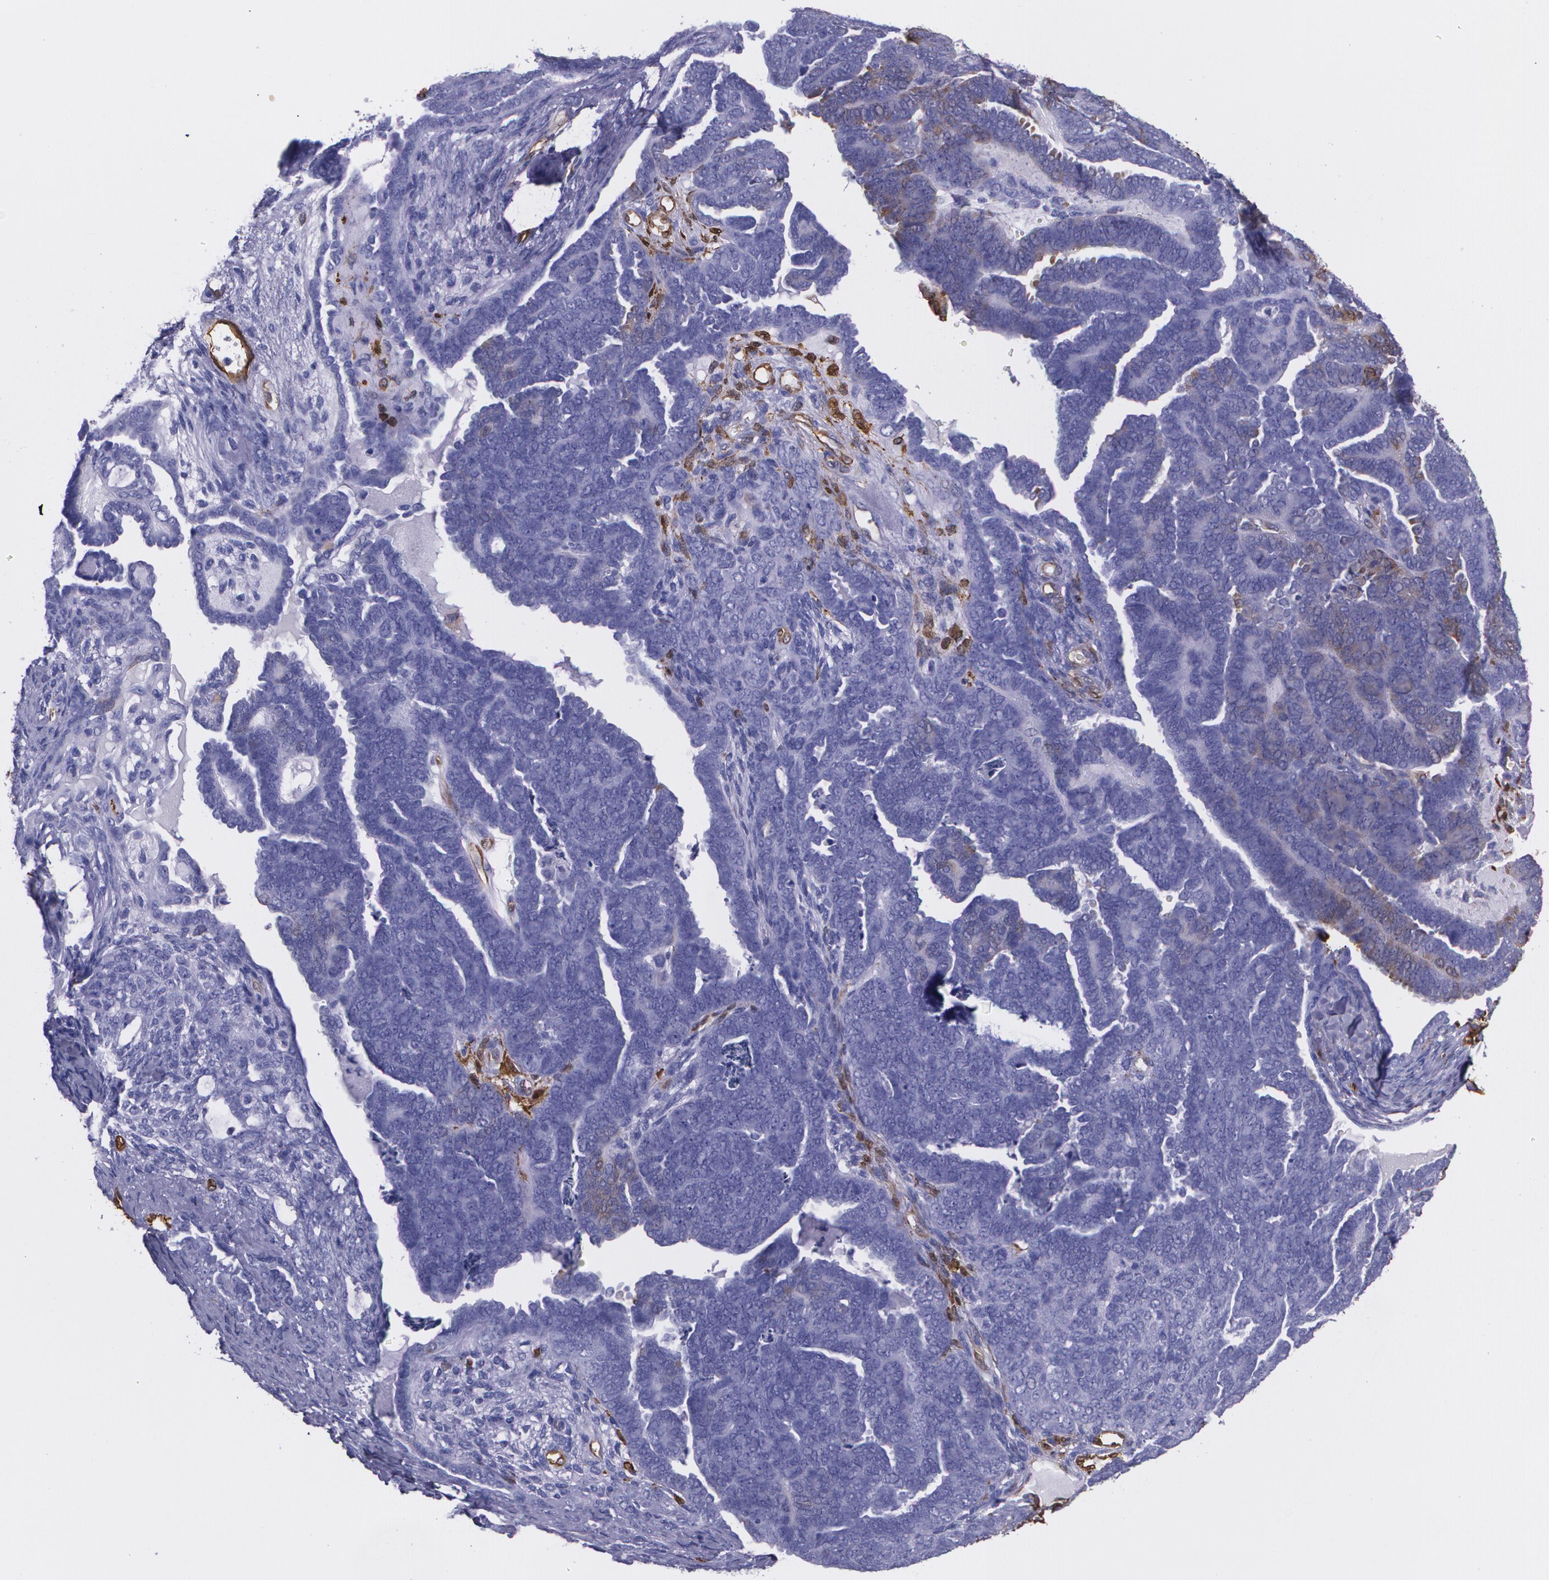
{"staining": {"intensity": "negative", "quantity": "none", "location": "none"}, "tissue": "endometrial cancer", "cell_type": "Tumor cells", "image_type": "cancer", "snomed": [{"axis": "morphology", "description": "Neoplasm, malignant, NOS"}, {"axis": "topography", "description": "Endometrium"}], "caption": "Endometrial cancer (malignant neoplasm) stained for a protein using IHC reveals no expression tumor cells.", "gene": "MMP2", "patient": {"sex": "female", "age": 74}}